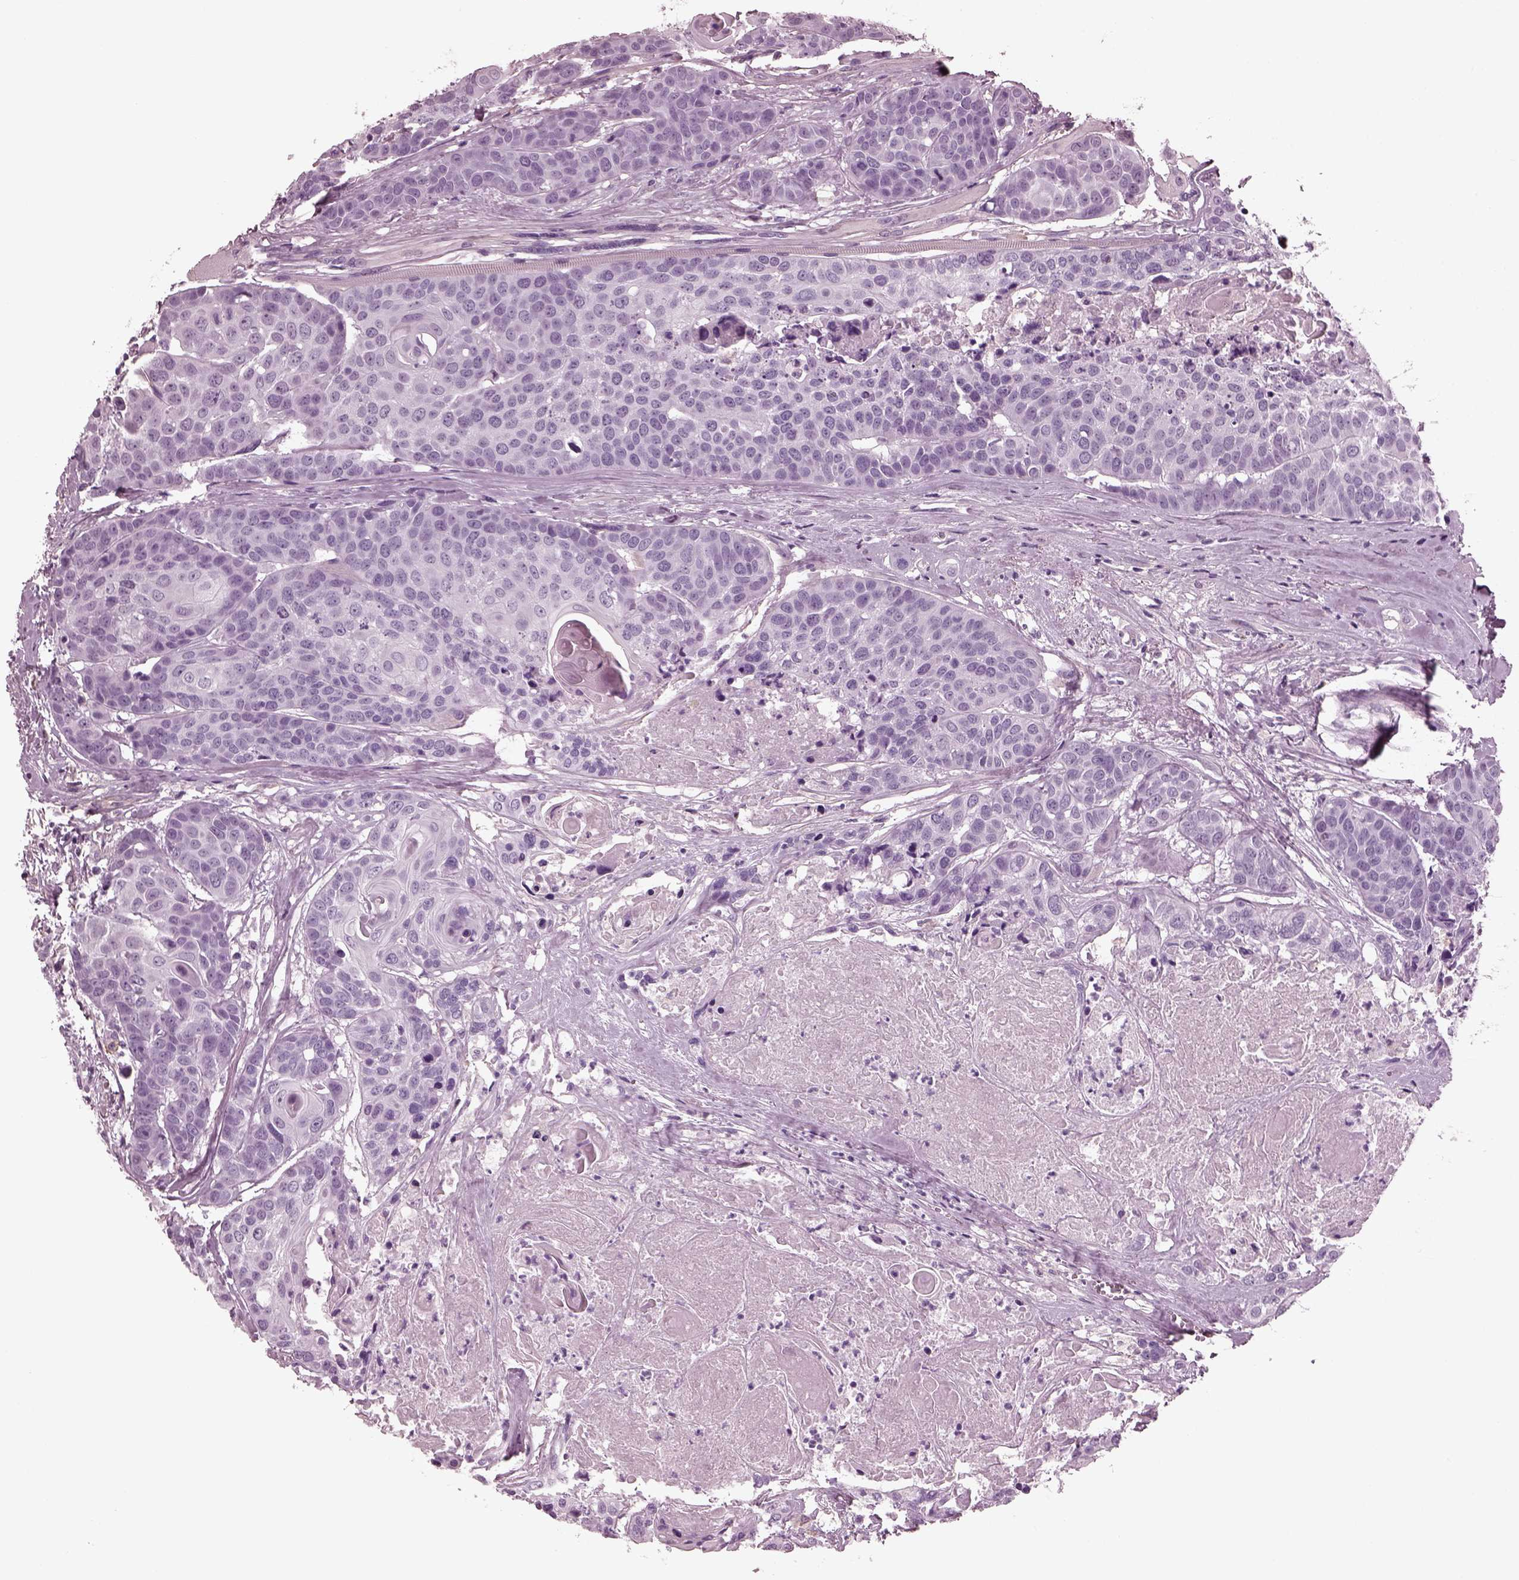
{"staining": {"intensity": "negative", "quantity": "none", "location": "none"}, "tissue": "head and neck cancer", "cell_type": "Tumor cells", "image_type": "cancer", "snomed": [{"axis": "morphology", "description": "Squamous cell carcinoma, NOS"}, {"axis": "topography", "description": "Oral tissue"}, {"axis": "topography", "description": "Head-Neck"}], "caption": "Human head and neck cancer (squamous cell carcinoma) stained for a protein using IHC shows no expression in tumor cells.", "gene": "CGA", "patient": {"sex": "male", "age": 56}}